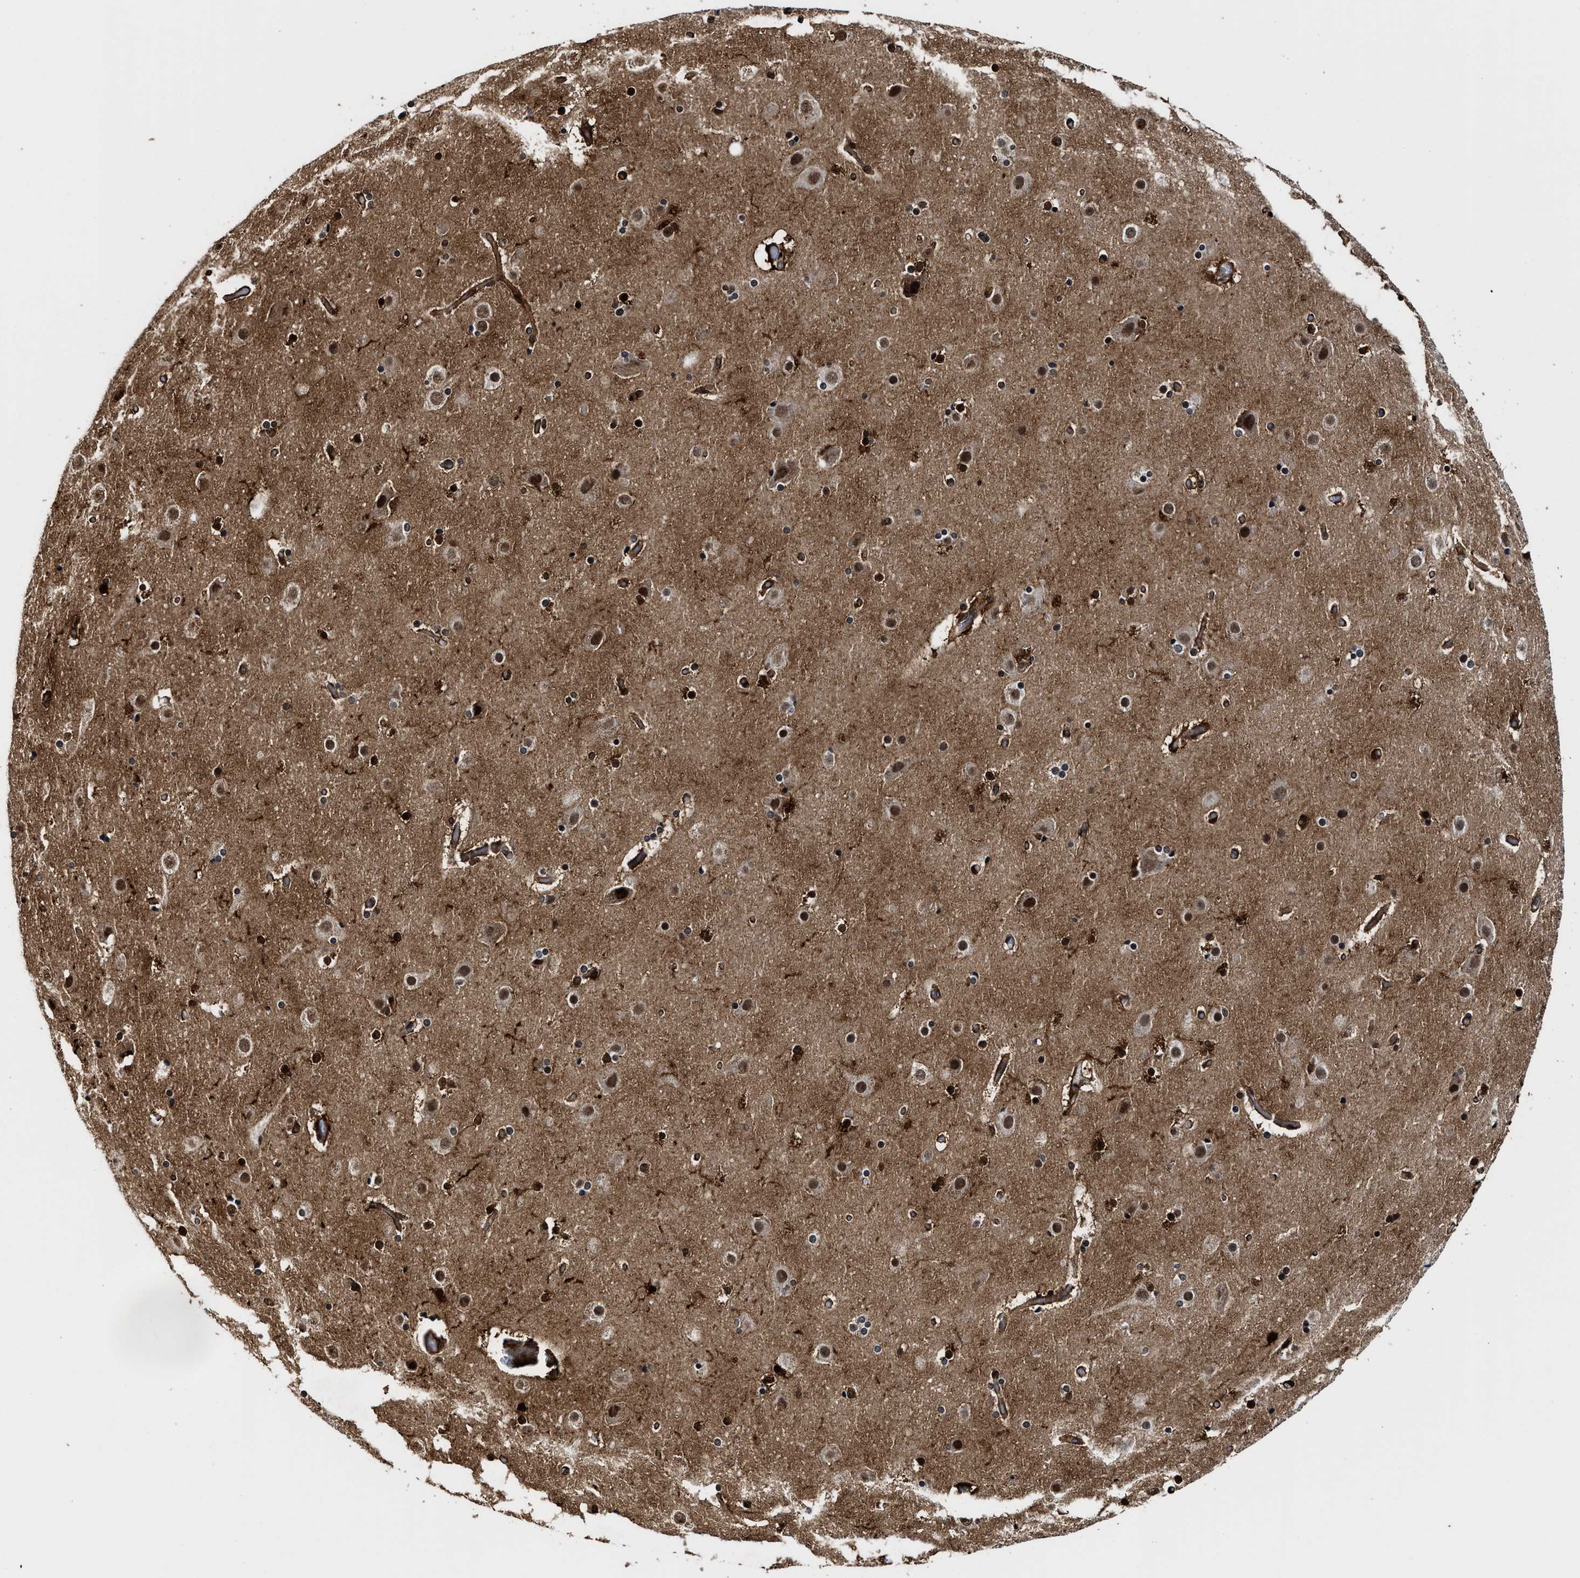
{"staining": {"intensity": "moderate", "quantity": ">75%", "location": "cytoplasmic/membranous,nuclear"}, "tissue": "cerebral cortex", "cell_type": "Endothelial cells", "image_type": "normal", "snomed": [{"axis": "morphology", "description": "Normal tissue, NOS"}, {"axis": "topography", "description": "Cerebral cortex"}], "caption": "A high-resolution micrograph shows immunohistochemistry (IHC) staining of normal cerebral cortex, which reveals moderate cytoplasmic/membranous,nuclear staining in approximately >75% of endothelial cells. Nuclei are stained in blue.", "gene": "SEPTIN2", "patient": {"sex": "male", "age": 57}}